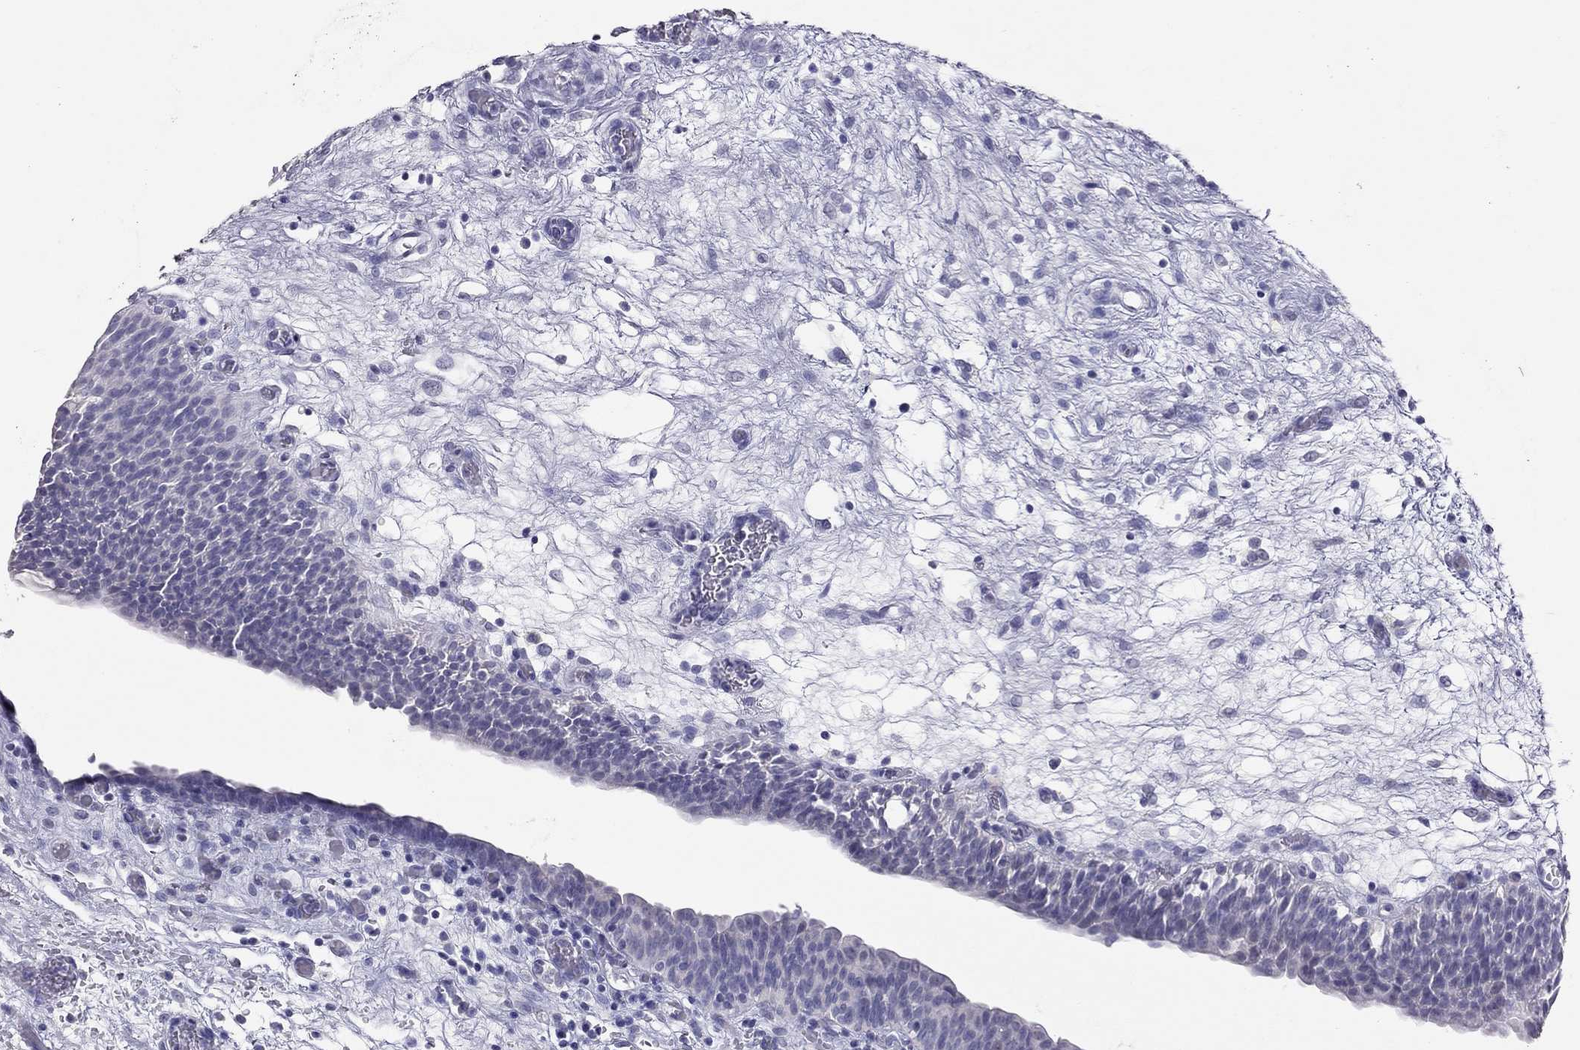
{"staining": {"intensity": "negative", "quantity": "none", "location": "none"}, "tissue": "urinary bladder", "cell_type": "Urothelial cells", "image_type": "normal", "snomed": [{"axis": "morphology", "description": "Normal tissue, NOS"}, {"axis": "topography", "description": "Urinary bladder"}], "caption": "Immunohistochemistry image of benign urinary bladder: urinary bladder stained with DAB reveals no significant protein positivity in urothelial cells.", "gene": "PSMB11", "patient": {"sex": "male", "age": 76}}